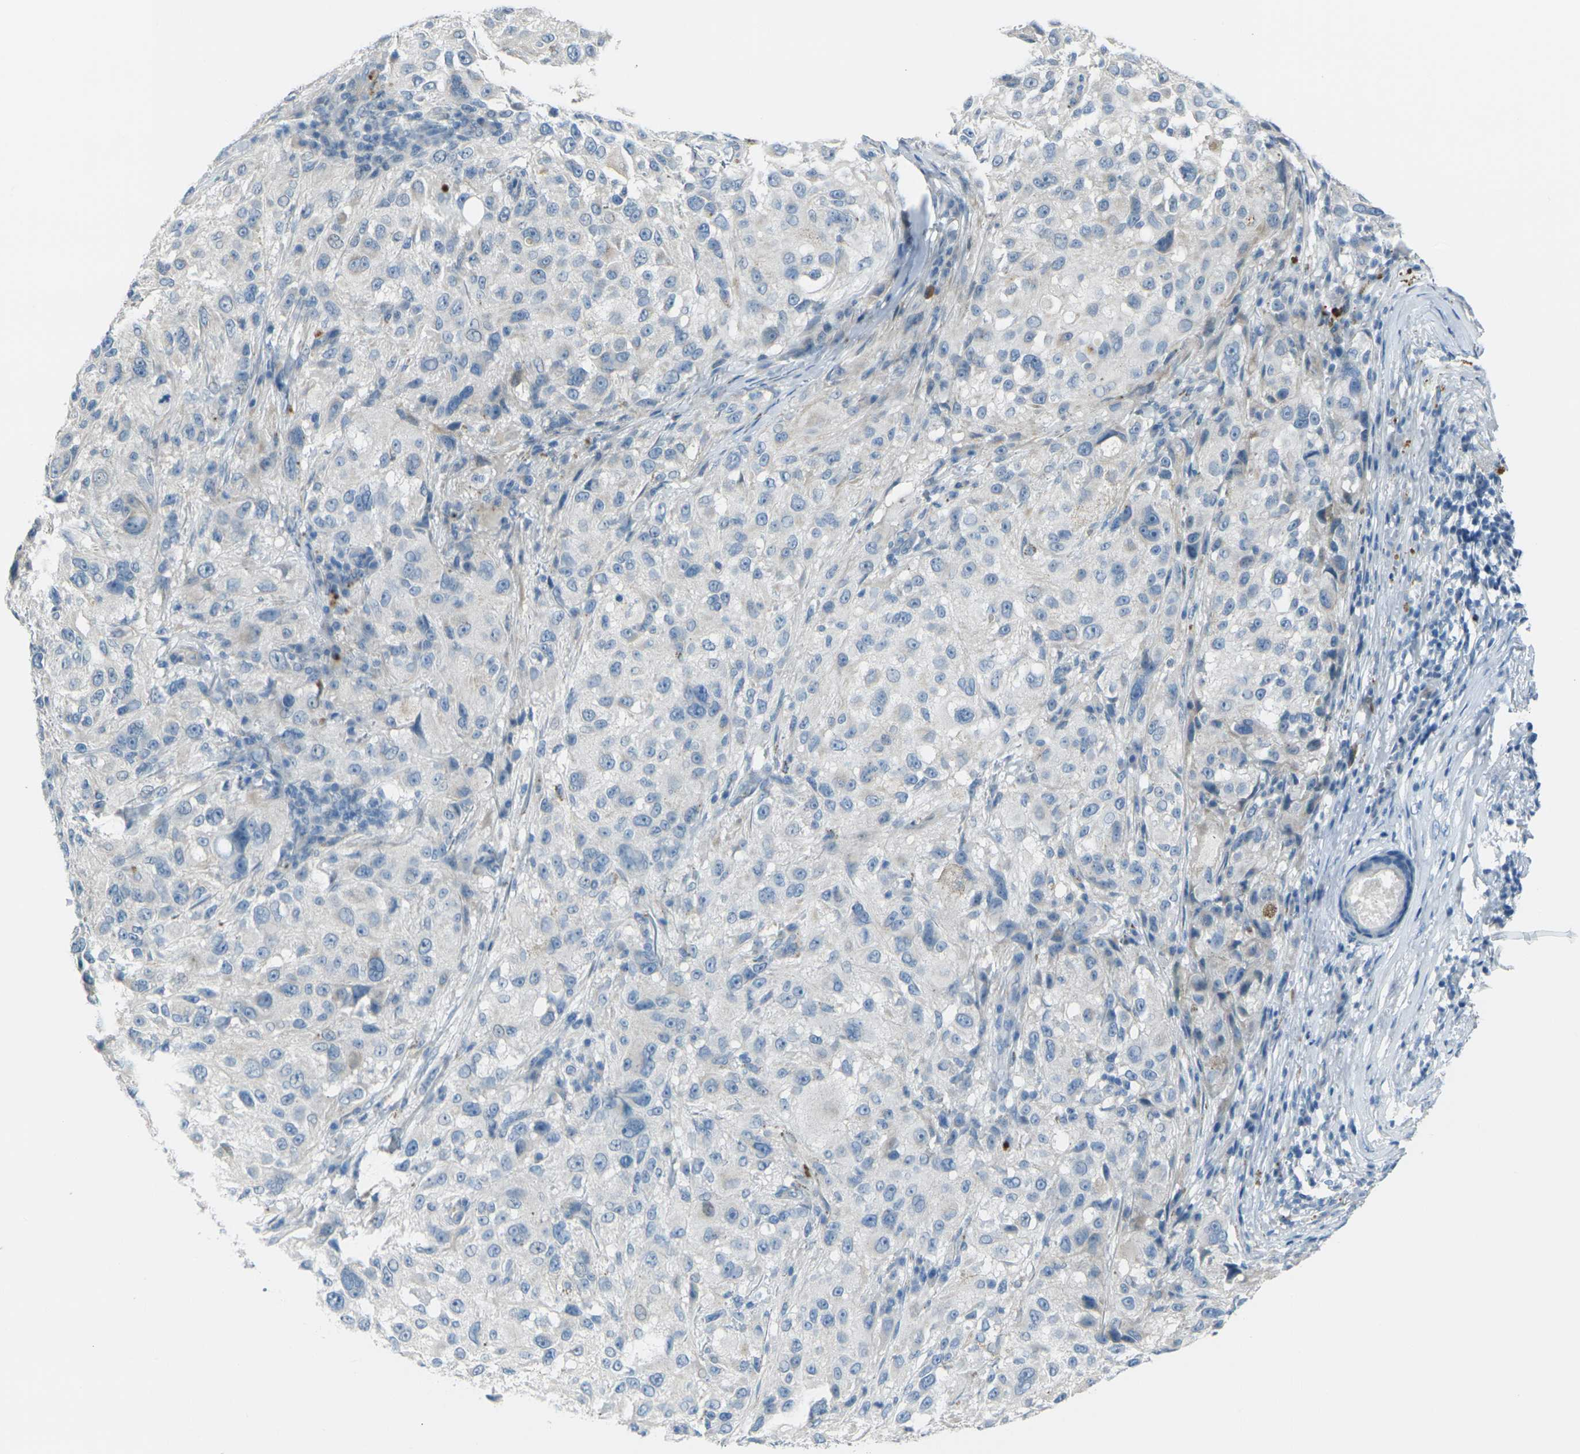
{"staining": {"intensity": "negative", "quantity": "none", "location": "none"}, "tissue": "melanoma", "cell_type": "Tumor cells", "image_type": "cancer", "snomed": [{"axis": "morphology", "description": "Necrosis, NOS"}, {"axis": "morphology", "description": "Malignant melanoma, NOS"}, {"axis": "topography", "description": "Skin"}], "caption": "Immunohistochemistry of human melanoma shows no staining in tumor cells.", "gene": "ANKRD46", "patient": {"sex": "female", "age": 87}}